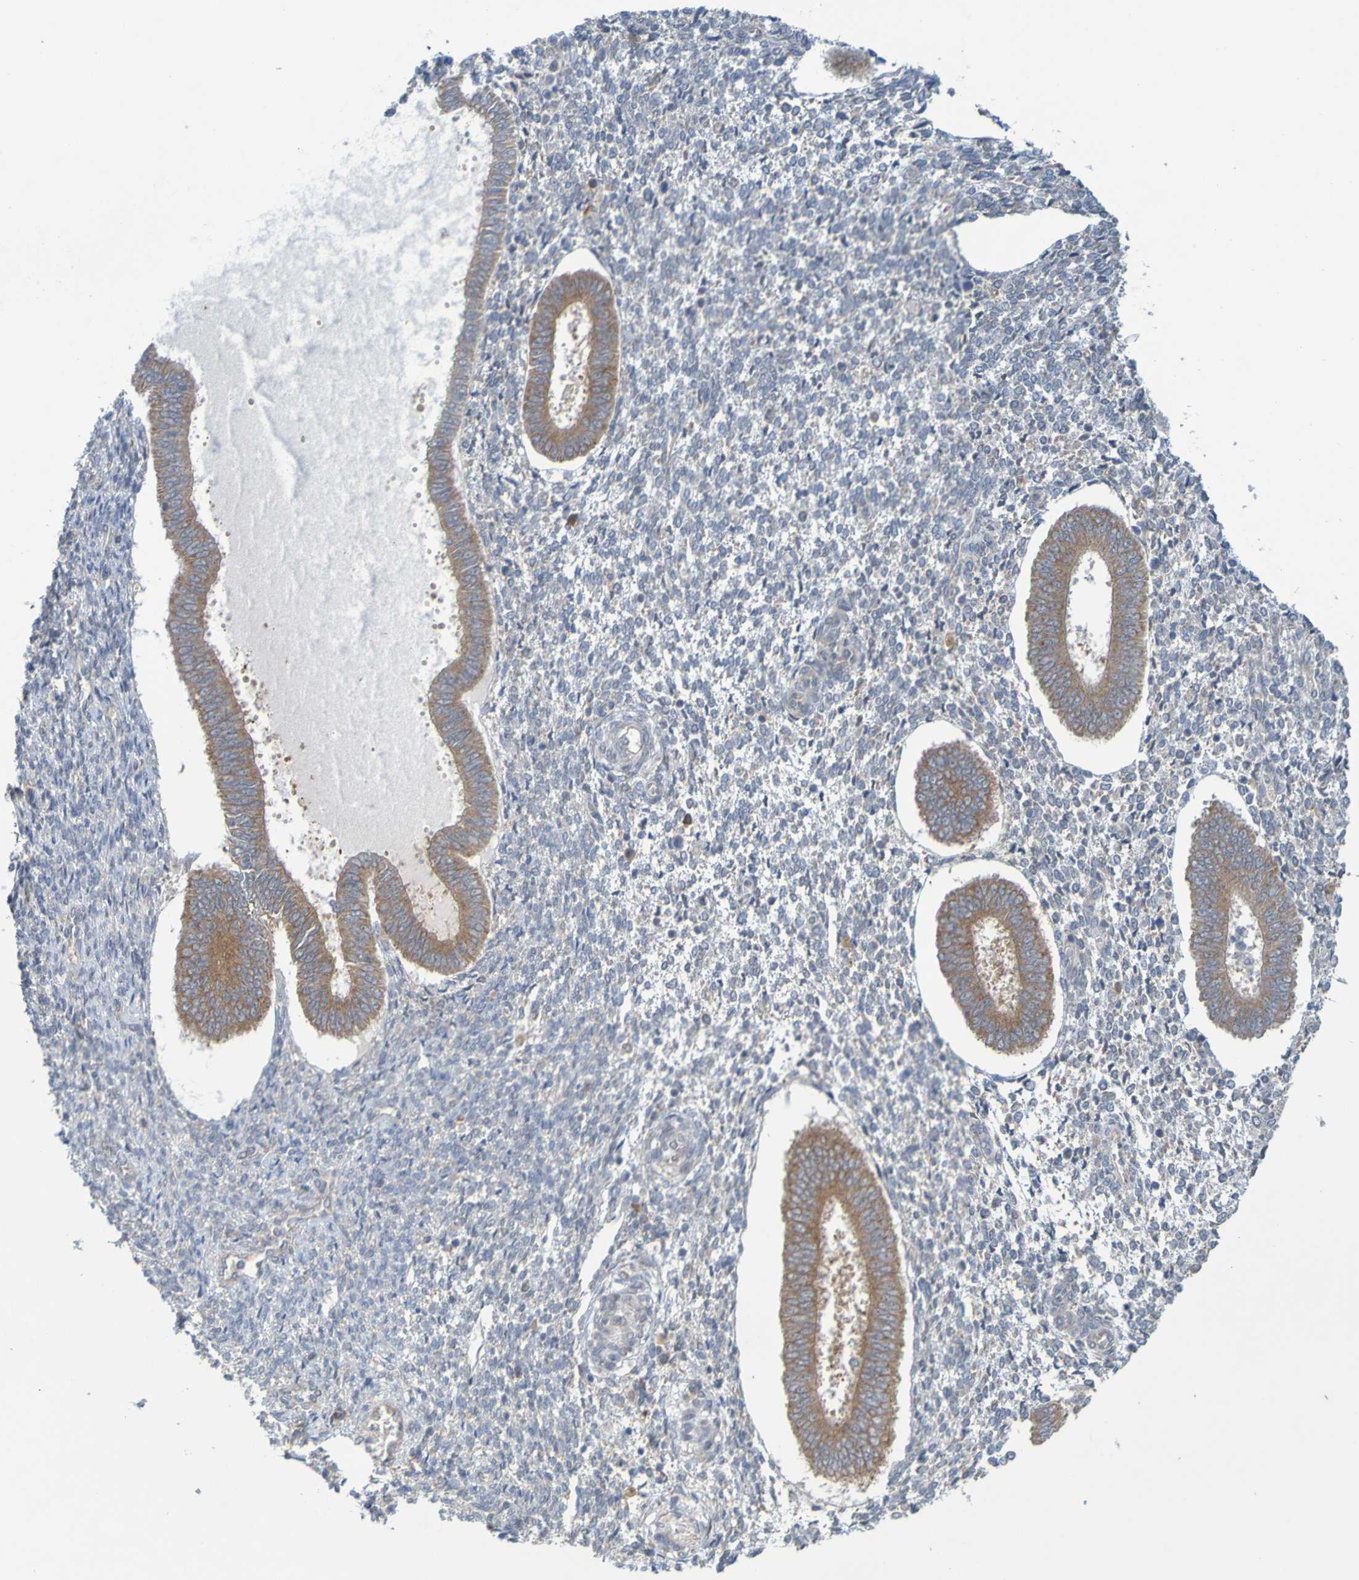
{"staining": {"intensity": "negative", "quantity": "none", "location": "none"}, "tissue": "endometrium", "cell_type": "Cells in endometrial stroma", "image_type": "normal", "snomed": [{"axis": "morphology", "description": "Normal tissue, NOS"}, {"axis": "topography", "description": "Endometrium"}], "caption": "This is an immunohistochemistry (IHC) image of benign endometrium. There is no staining in cells in endometrial stroma.", "gene": "MOGS", "patient": {"sex": "female", "age": 35}}